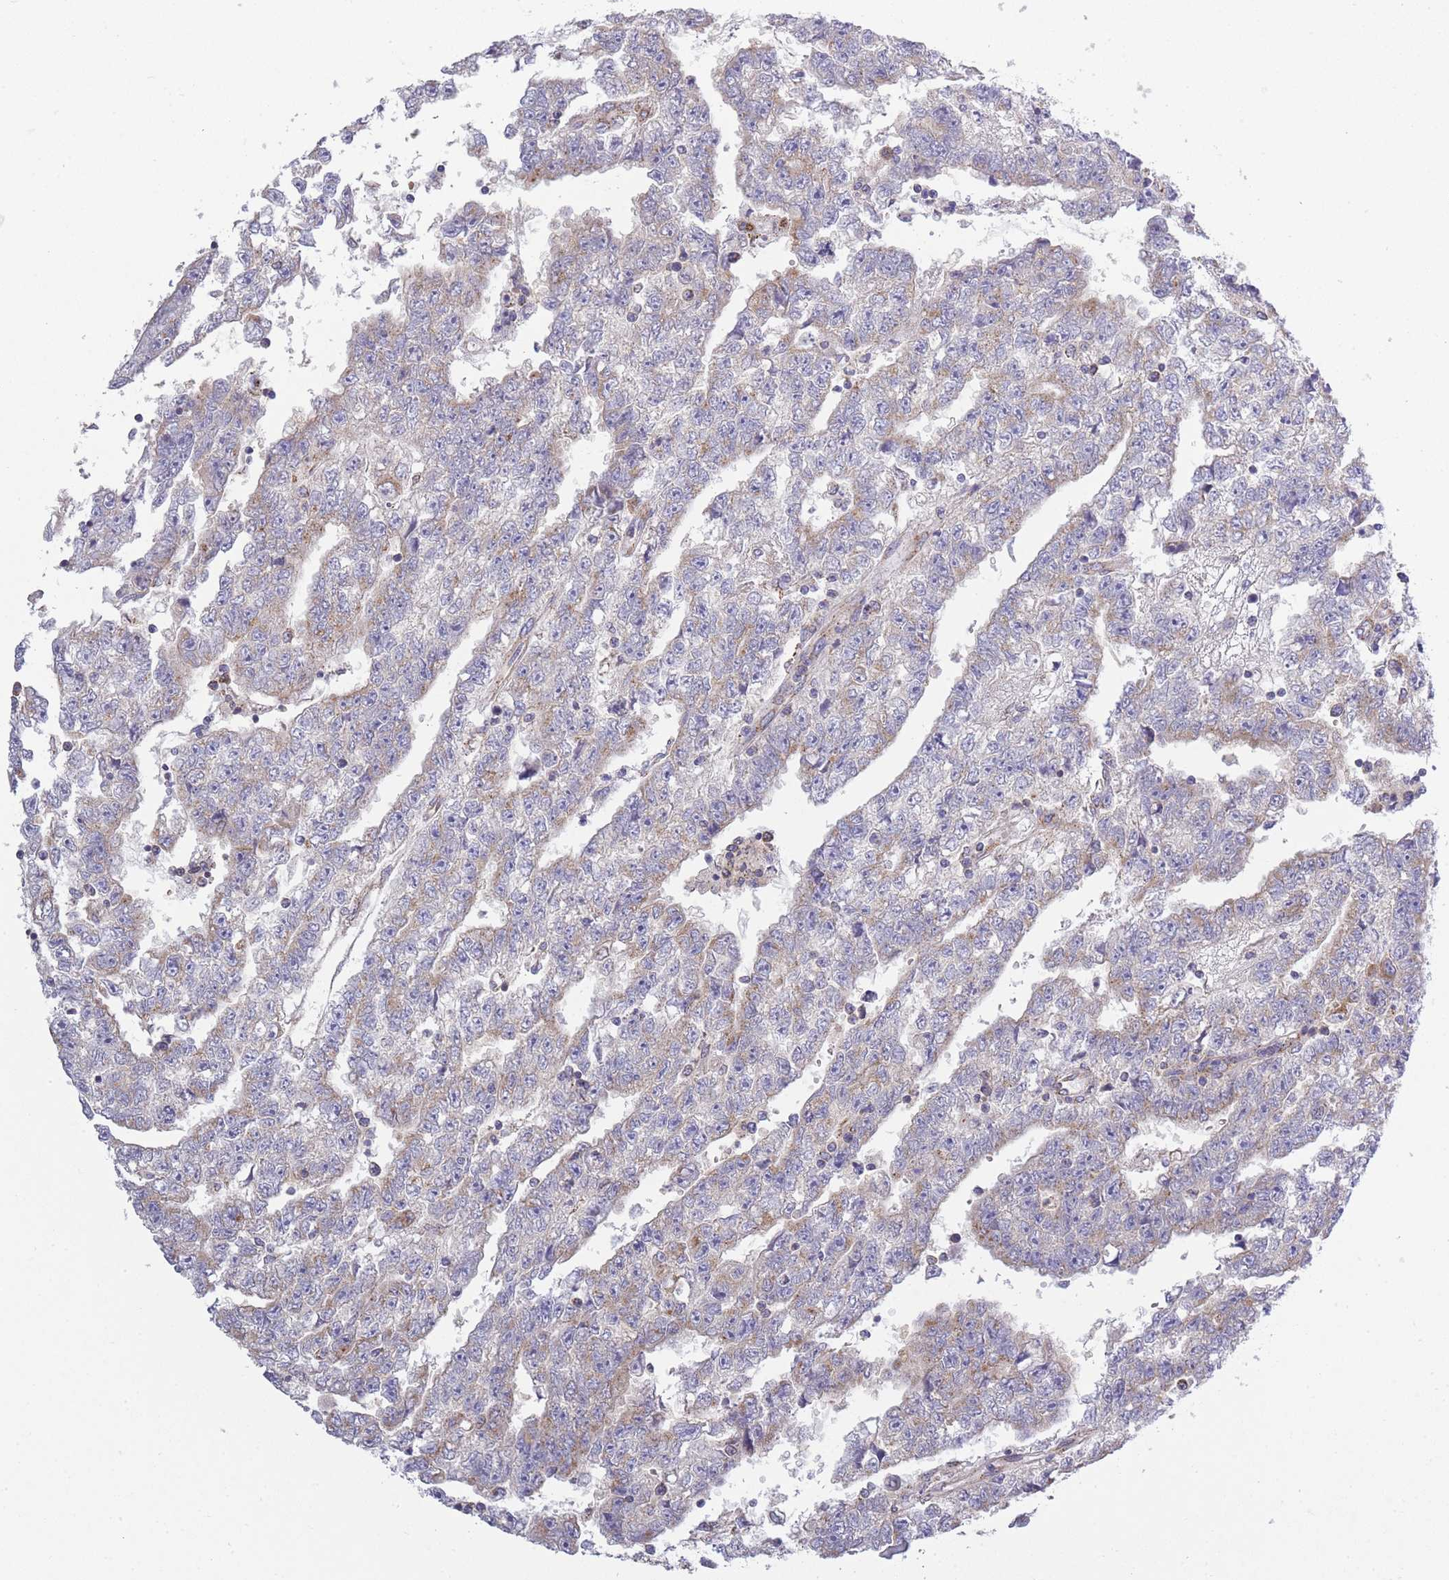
{"staining": {"intensity": "moderate", "quantity": "25%-75%", "location": "cytoplasmic/membranous"}, "tissue": "testis cancer", "cell_type": "Tumor cells", "image_type": "cancer", "snomed": [{"axis": "morphology", "description": "Carcinoma, Embryonal, NOS"}, {"axis": "topography", "description": "Testis"}], "caption": "A brown stain highlights moderate cytoplasmic/membranous expression of a protein in human embryonal carcinoma (testis) tumor cells. The staining is performed using DAB (3,3'-diaminobenzidine) brown chromogen to label protein expression. The nuclei are counter-stained blue using hematoxylin.", "gene": "COPG2", "patient": {"sex": "male", "age": 25}}